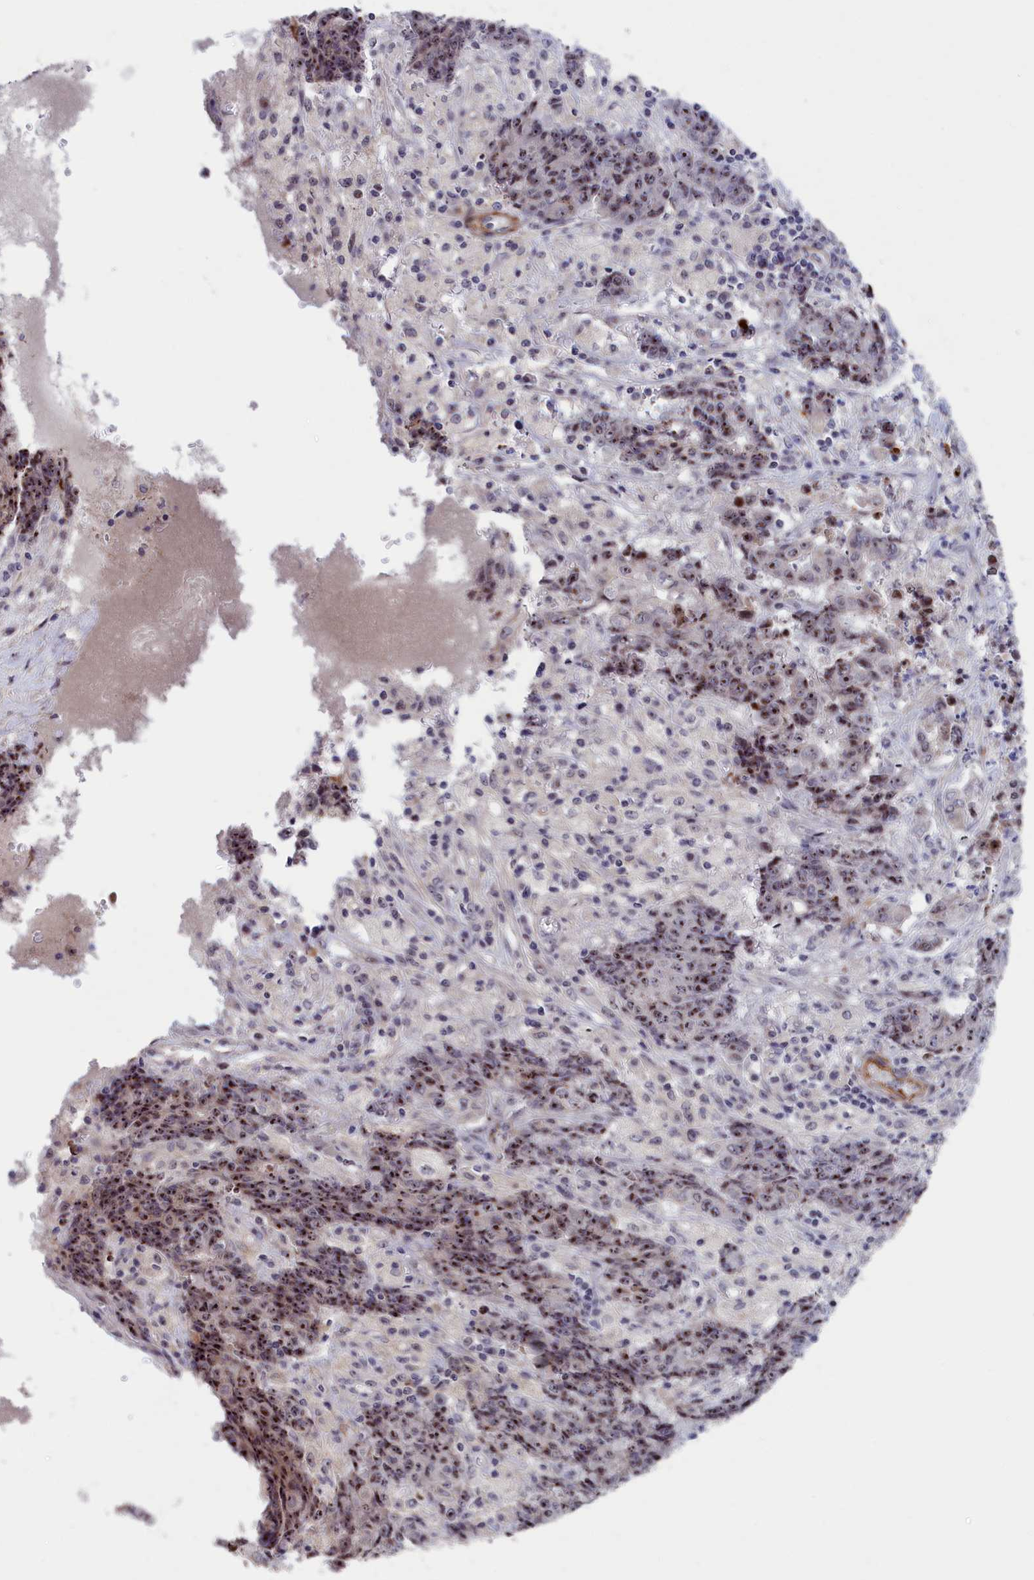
{"staining": {"intensity": "strong", "quantity": ">75%", "location": "nuclear"}, "tissue": "ovarian cancer", "cell_type": "Tumor cells", "image_type": "cancer", "snomed": [{"axis": "morphology", "description": "Carcinoma, endometroid"}, {"axis": "topography", "description": "Ovary"}], "caption": "Immunohistochemical staining of ovarian cancer (endometroid carcinoma) demonstrates strong nuclear protein positivity in about >75% of tumor cells.", "gene": "PPAN", "patient": {"sex": "female", "age": 42}}